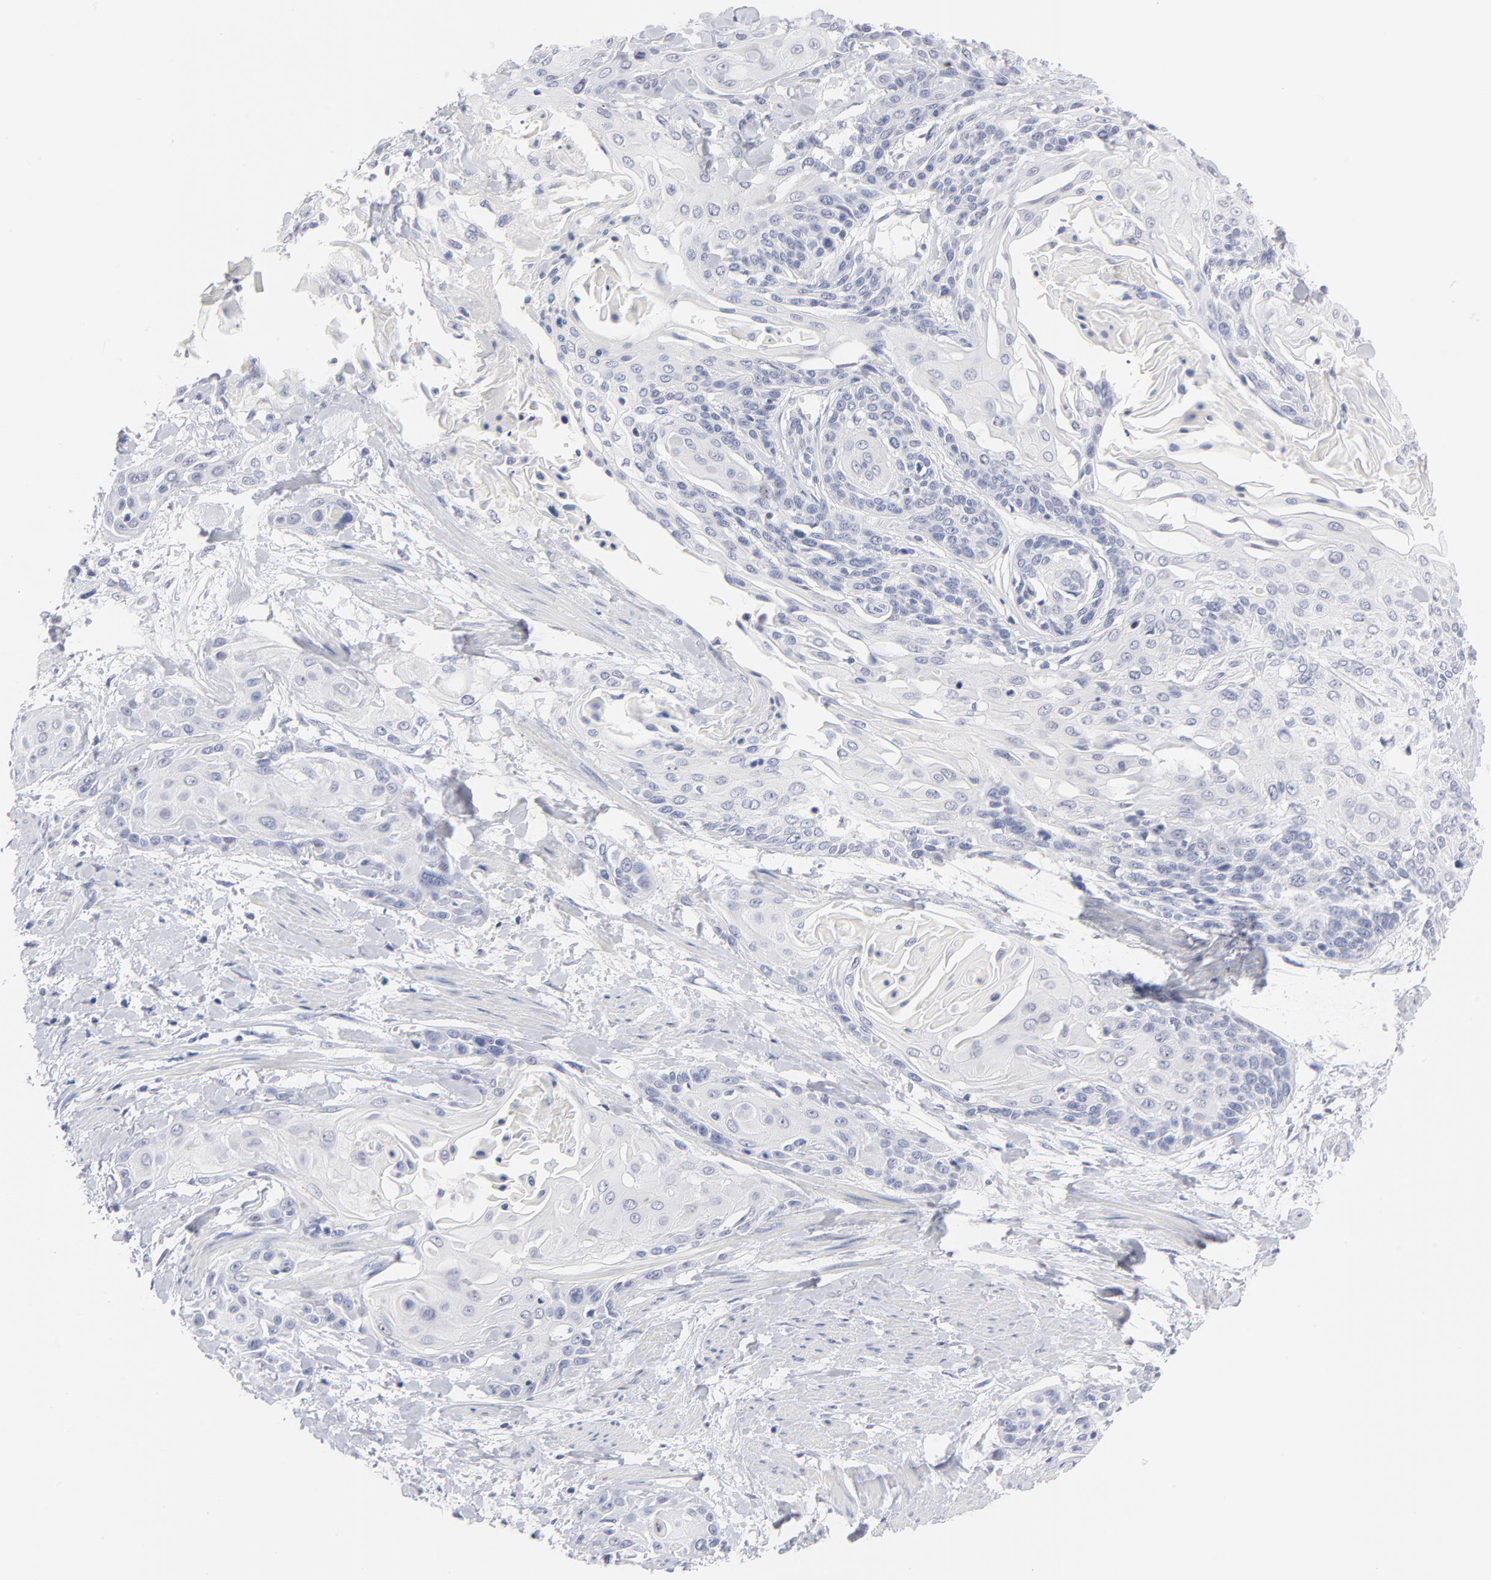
{"staining": {"intensity": "negative", "quantity": "none", "location": "none"}, "tissue": "cervical cancer", "cell_type": "Tumor cells", "image_type": "cancer", "snomed": [{"axis": "morphology", "description": "Squamous cell carcinoma, NOS"}, {"axis": "topography", "description": "Cervix"}], "caption": "Tumor cells show no significant protein expression in cervical squamous cell carcinoma.", "gene": "KHNYN", "patient": {"sex": "female", "age": 57}}